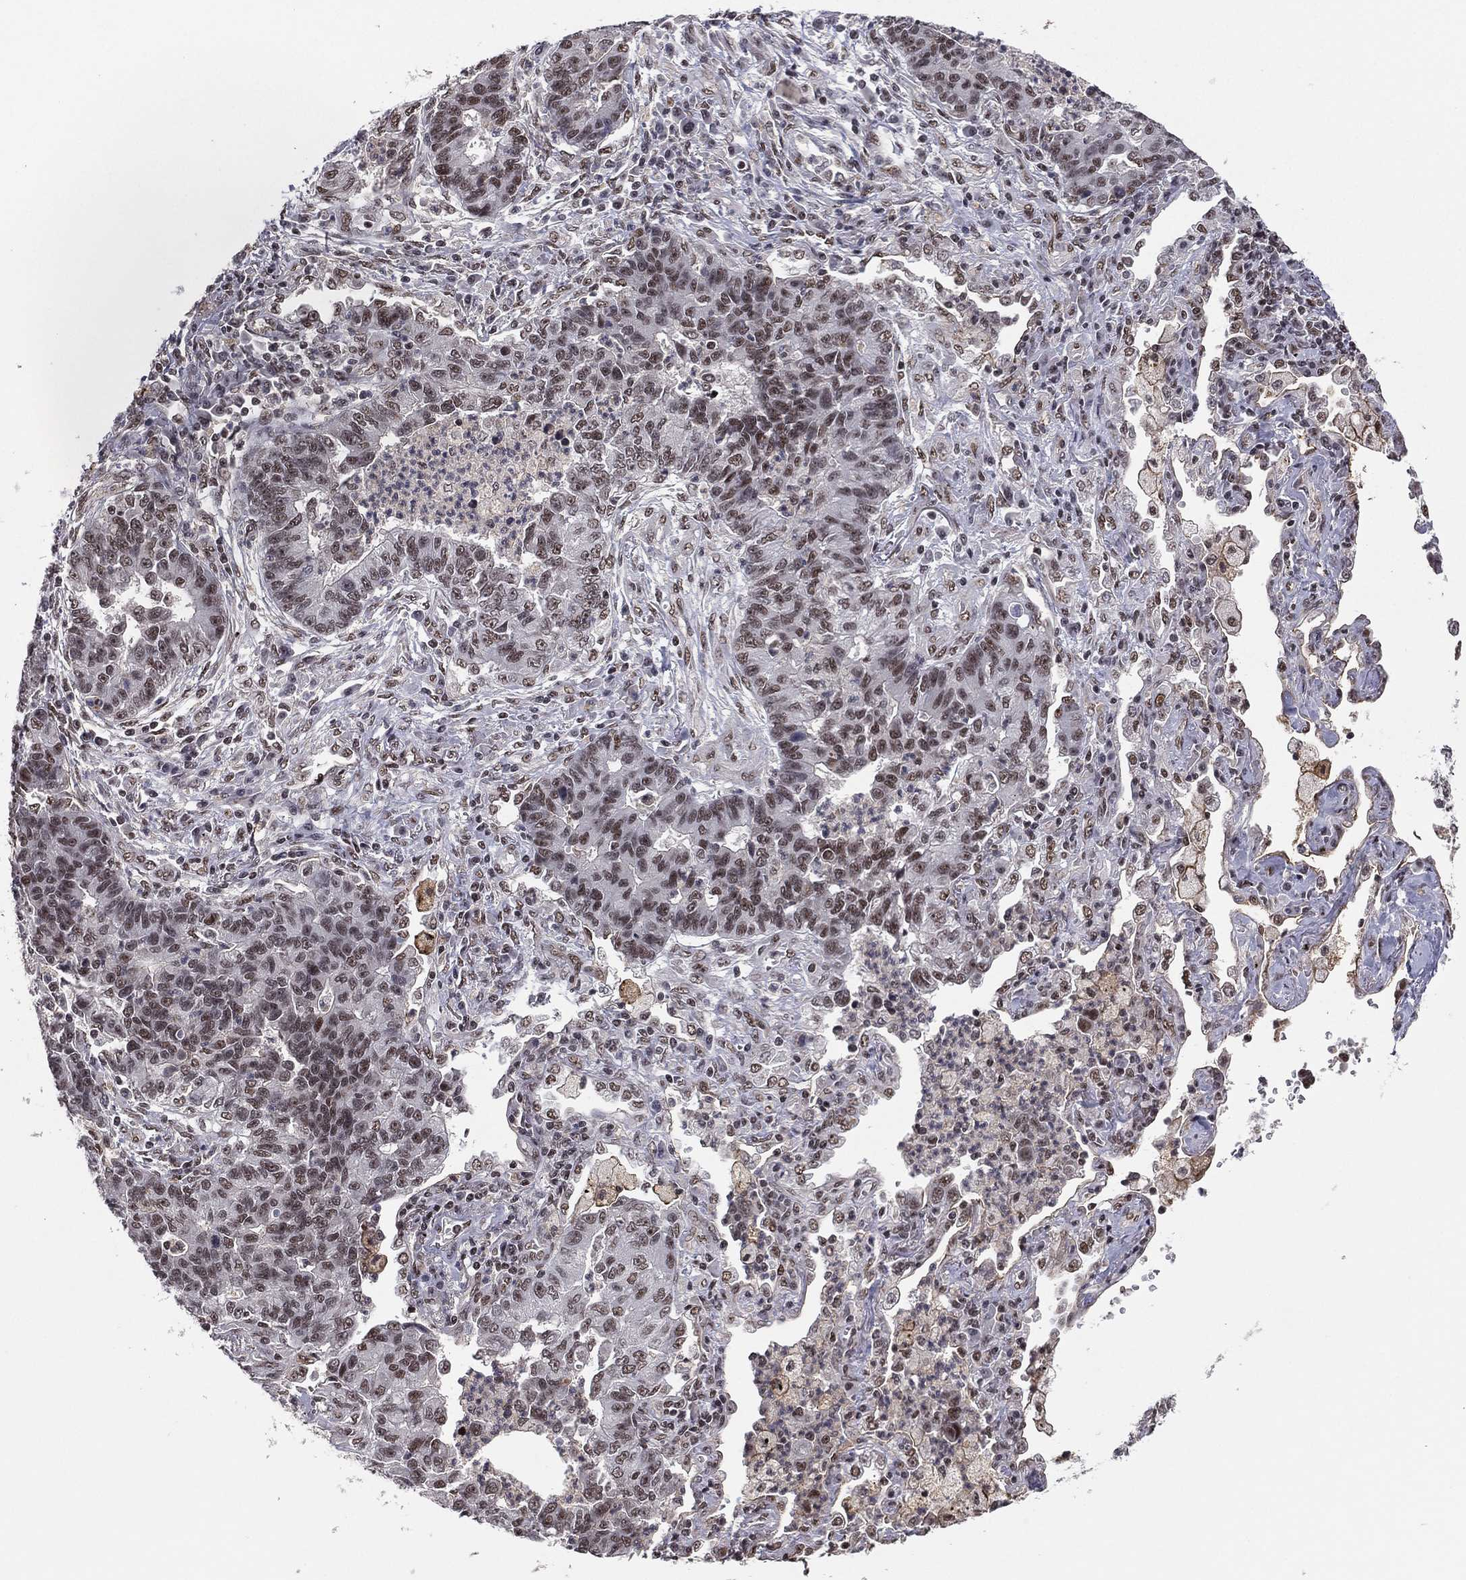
{"staining": {"intensity": "moderate", "quantity": "25%-75%", "location": "nuclear"}, "tissue": "lung cancer", "cell_type": "Tumor cells", "image_type": "cancer", "snomed": [{"axis": "morphology", "description": "Adenocarcinoma, NOS"}, {"axis": "topography", "description": "Lung"}], "caption": "The micrograph shows immunohistochemical staining of lung adenocarcinoma. There is moderate nuclear staining is identified in approximately 25%-75% of tumor cells.", "gene": "GPALPP1", "patient": {"sex": "female", "age": 57}}